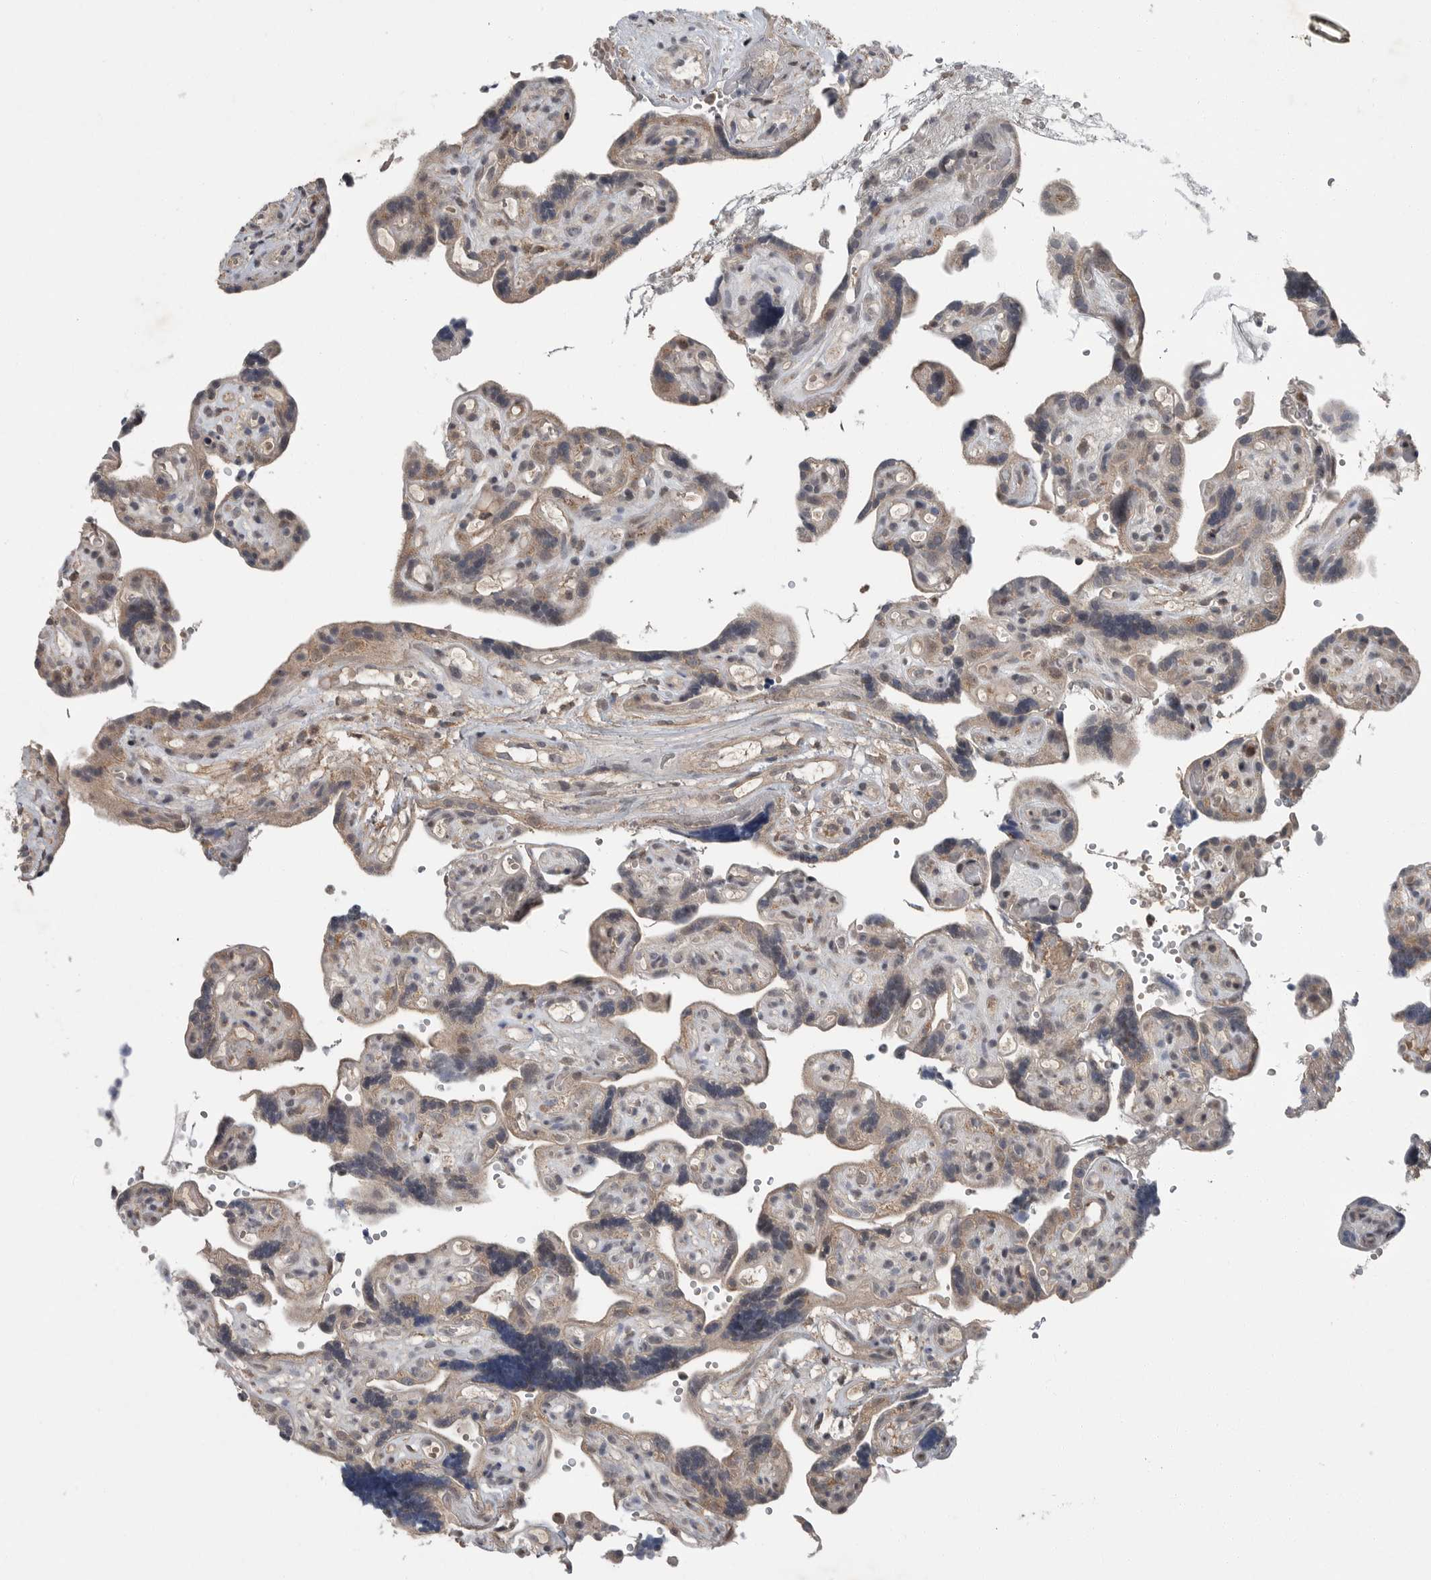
{"staining": {"intensity": "moderate", "quantity": "25%-75%", "location": "cytoplasmic/membranous,nuclear"}, "tissue": "placenta", "cell_type": "Decidual cells", "image_type": "normal", "snomed": [{"axis": "morphology", "description": "Normal tissue, NOS"}, {"axis": "topography", "description": "Placenta"}], "caption": "Unremarkable placenta shows moderate cytoplasmic/membranous,nuclear expression in approximately 25%-75% of decidual cells, visualized by immunohistochemistry.", "gene": "SCP2", "patient": {"sex": "female", "age": 30}}